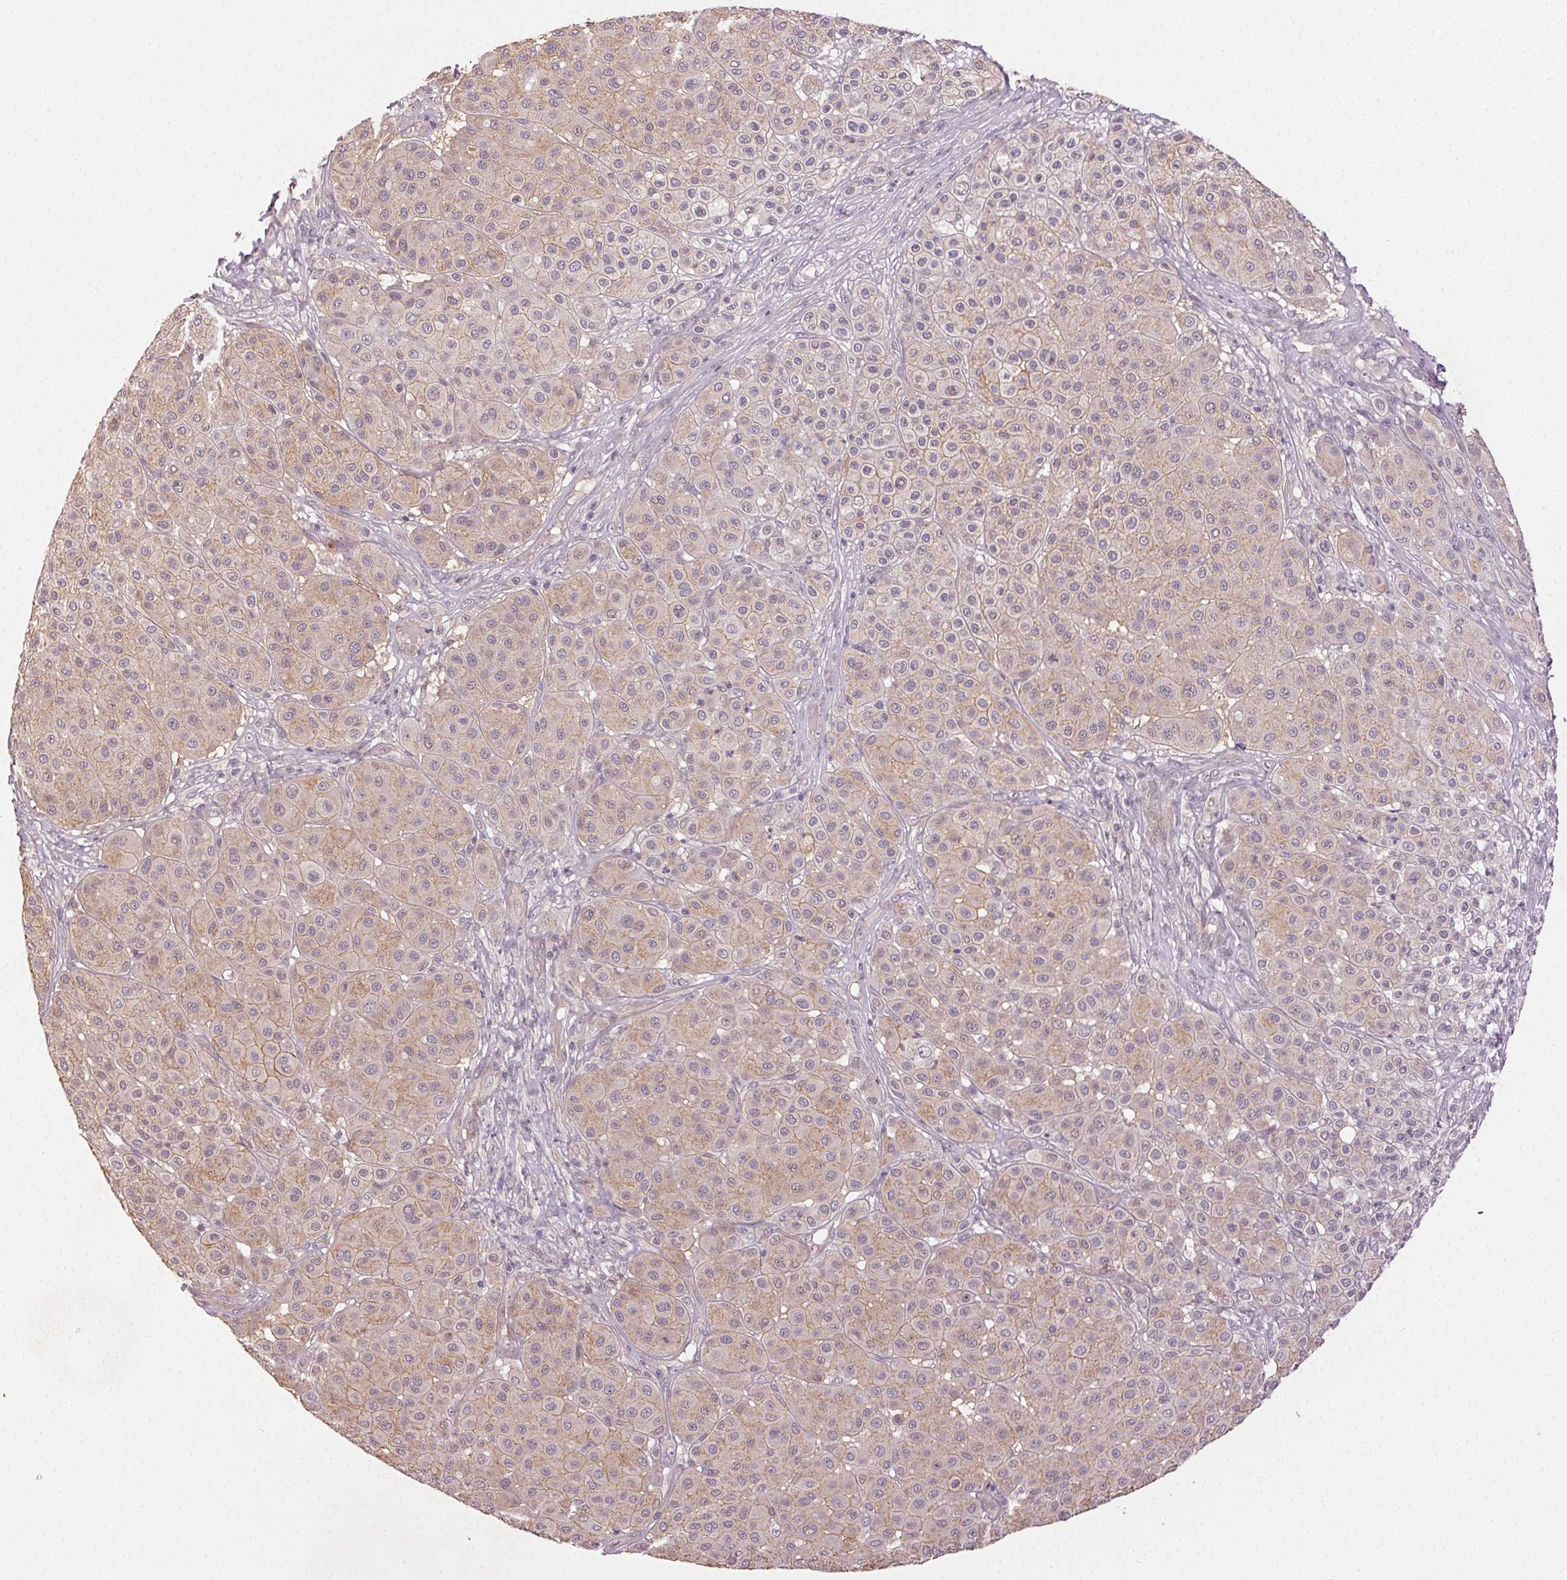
{"staining": {"intensity": "weak", "quantity": ">75%", "location": "cytoplasmic/membranous"}, "tissue": "melanoma", "cell_type": "Tumor cells", "image_type": "cancer", "snomed": [{"axis": "morphology", "description": "Malignant melanoma, Metastatic site"}, {"axis": "topography", "description": "Smooth muscle"}], "caption": "There is low levels of weak cytoplasmic/membranous expression in tumor cells of melanoma, as demonstrated by immunohistochemical staining (brown color).", "gene": "ATP1B3", "patient": {"sex": "male", "age": 41}}